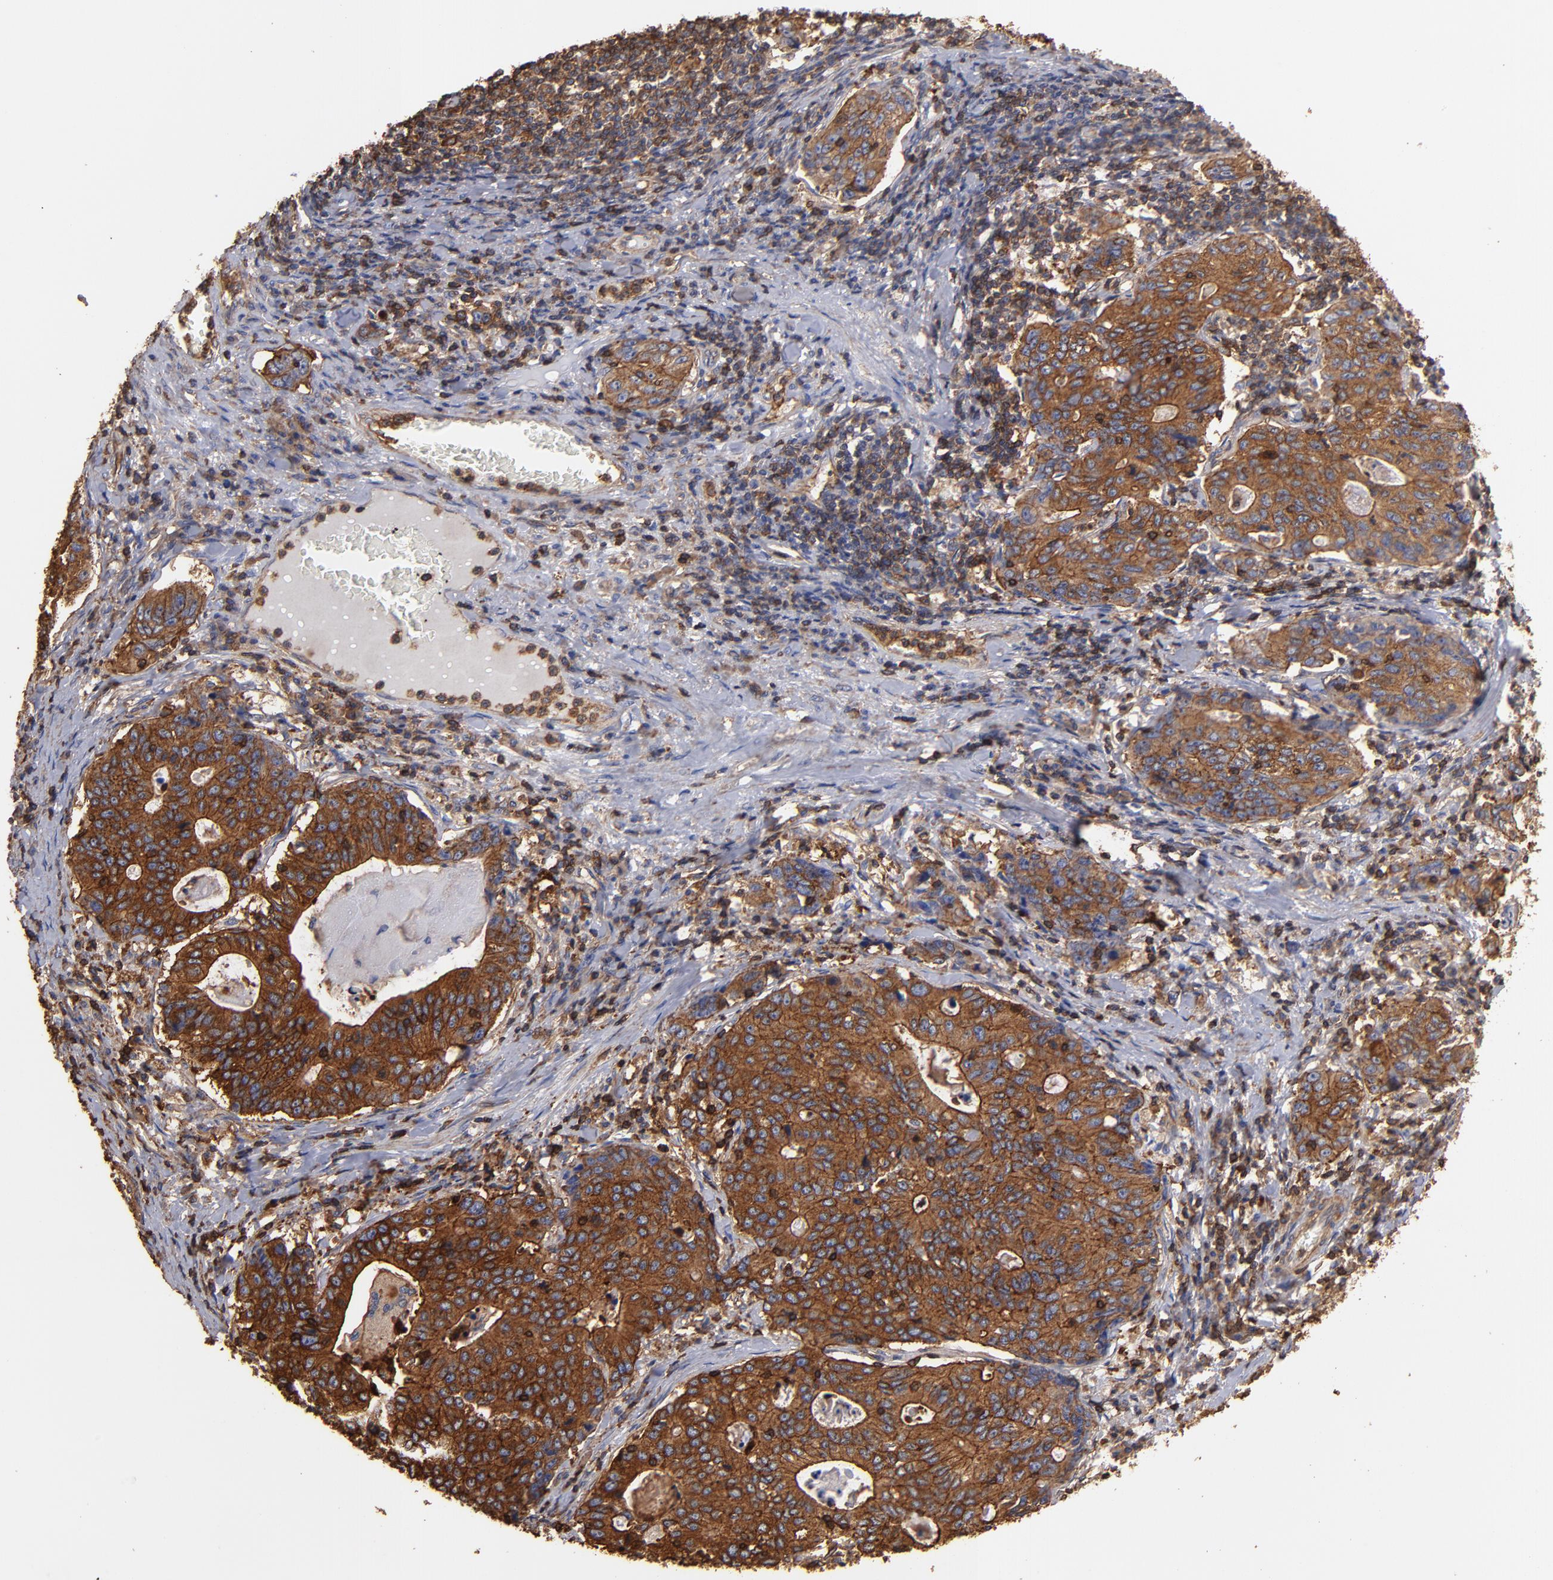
{"staining": {"intensity": "strong", "quantity": ">75%", "location": "cytoplasmic/membranous"}, "tissue": "stomach cancer", "cell_type": "Tumor cells", "image_type": "cancer", "snomed": [{"axis": "morphology", "description": "Adenocarcinoma, NOS"}, {"axis": "topography", "description": "Esophagus"}, {"axis": "topography", "description": "Stomach"}], "caption": "About >75% of tumor cells in human stomach cancer exhibit strong cytoplasmic/membranous protein expression as visualized by brown immunohistochemical staining.", "gene": "ACTN4", "patient": {"sex": "male", "age": 74}}